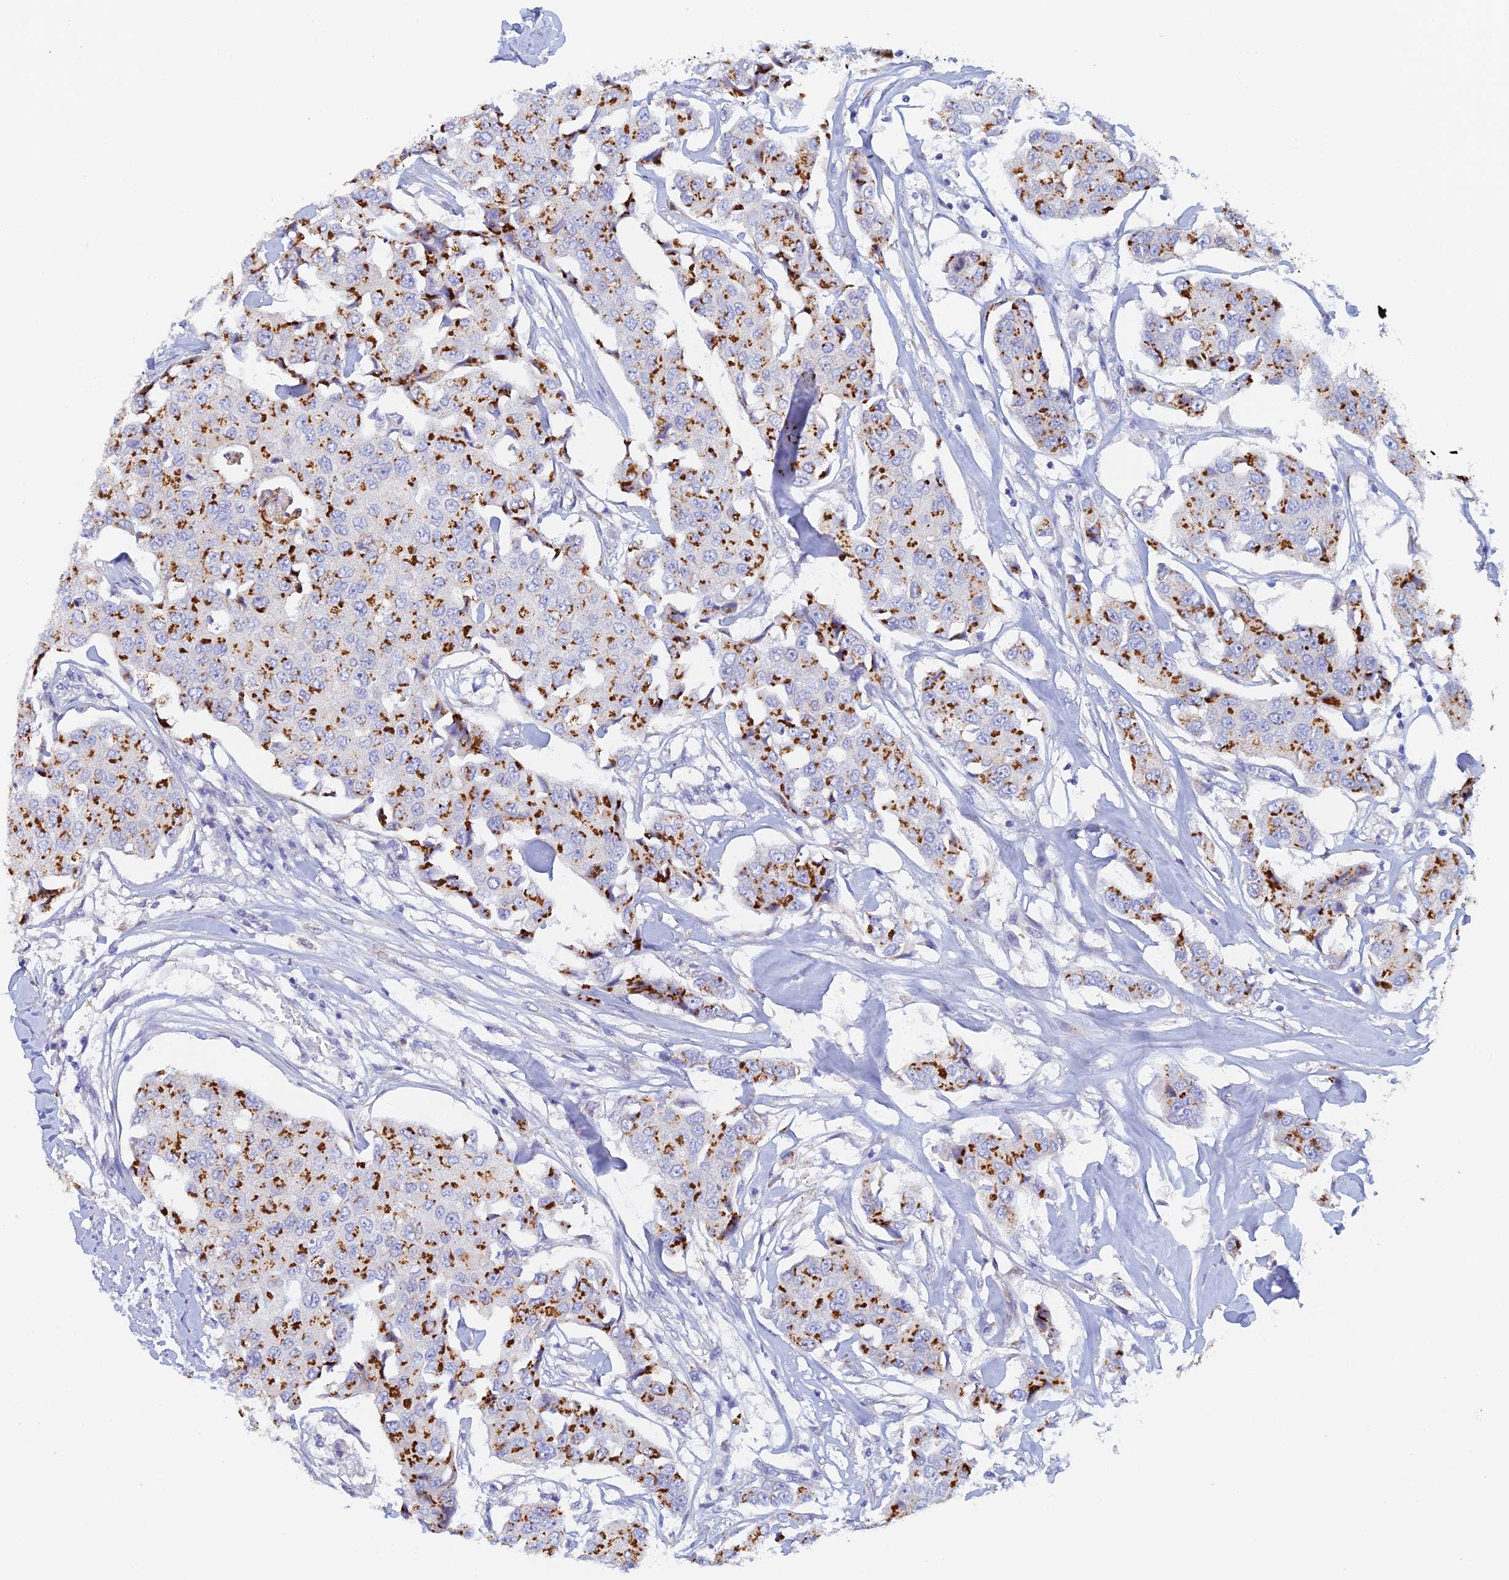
{"staining": {"intensity": "strong", "quantity": "25%-75%", "location": "cytoplasmic/membranous"}, "tissue": "breast cancer", "cell_type": "Tumor cells", "image_type": "cancer", "snomed": [{"axis": "morphology", "description": "Duct carcinoma"}, {"axis": "topography", "description": "Breast"}], "caption": "Immunohistochemical staining of breast intraductal carcinoma shows high levels of strong cytoplasmic/membranous positivity in about 25%-75% of tumor cells.", "gene": "SLC24A3", "patient": {"sex": "female", "age": 80}}